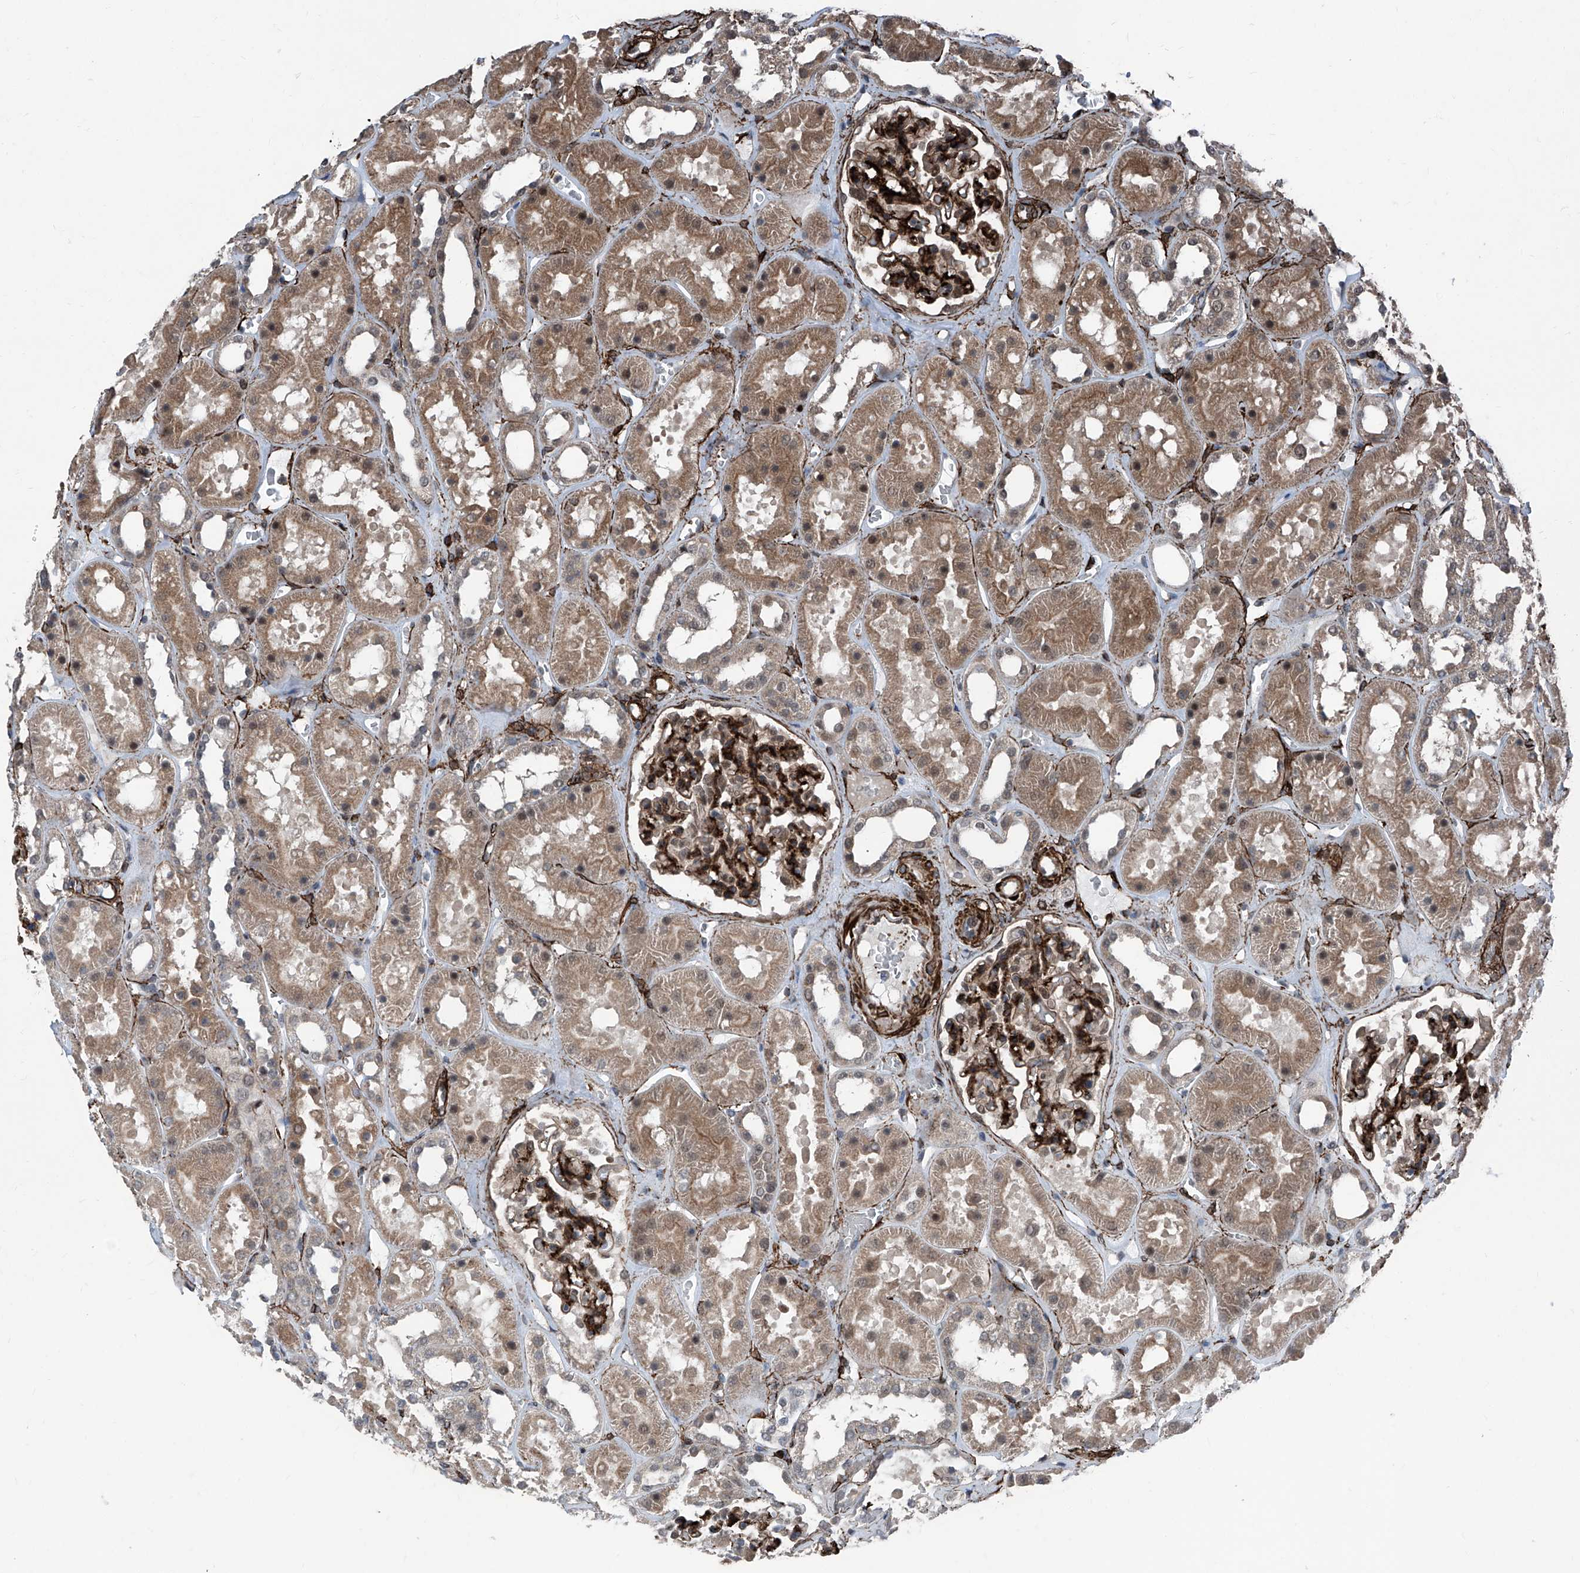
{"staining": {"intensity": "strong", "quantity": "25%-75%", "location": "cytoplasmic/membranous"}, "tissue": "kidney", "cell_type": "Cells in glomeruli", "image_type": "normal", "snomed": [{"axis": "morphology", "description": "Normal tissue, NOS"}, {"axis": "topography", "description": "Kidney"}], "caption": "Protein staining of unremarkable kidney exhibits strong cytoplasmic/membranous positivity in about 25%-75% of cells in glomeruli.", "gene": "COA7", "patient": {"sex": "female", "age": 41}}